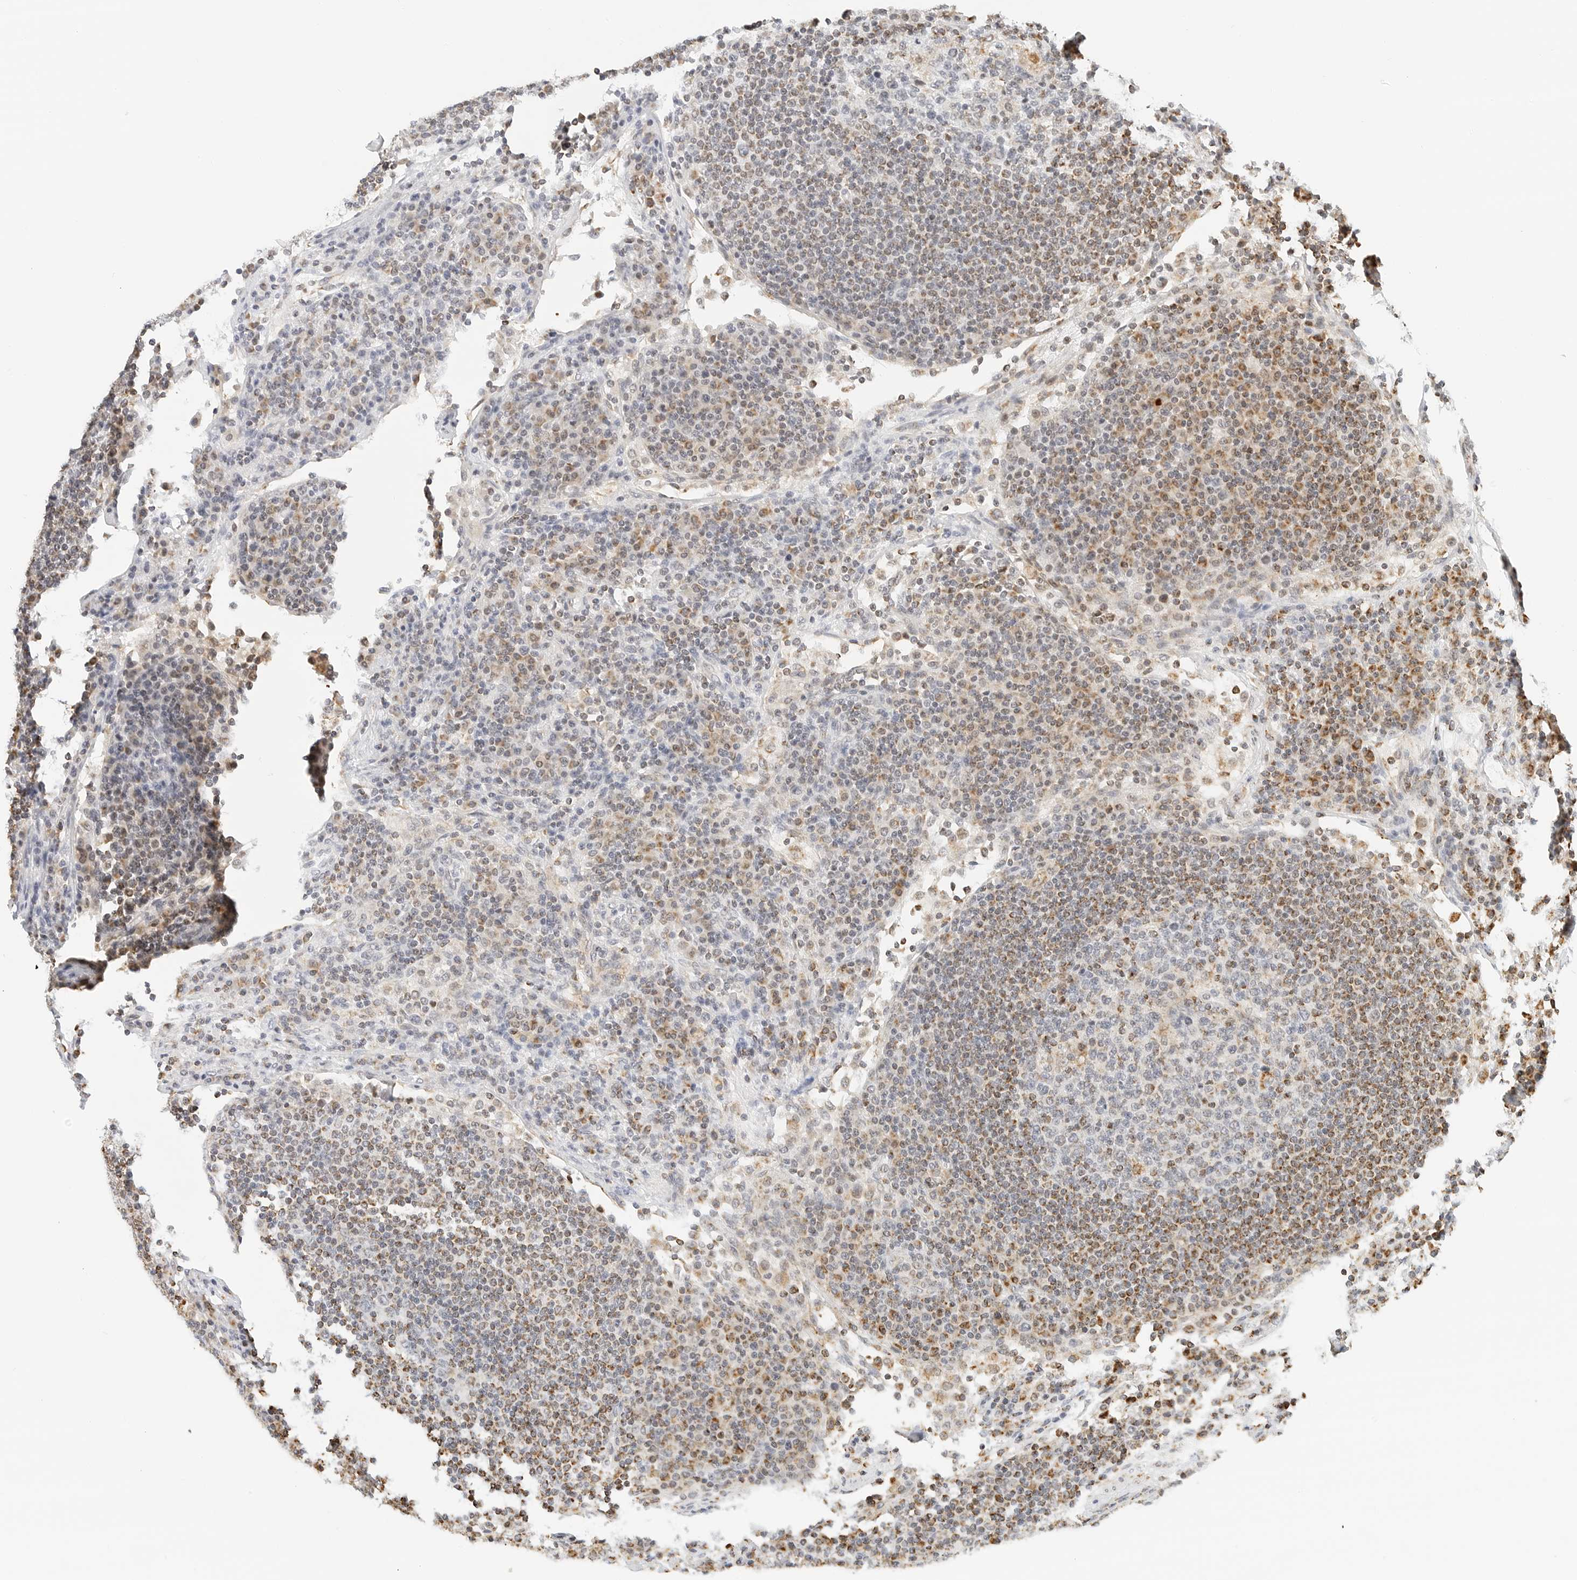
{"staining": {"intensity": "moderate", "quantity": "<25%", "location": "cytoplasmic/membranous"}, "tissue": "lymph node", "cell_type": "Germinal center cells", "image_type": "normal", "snomed": [{"axis": "morphology", "description": "Normal tissue, NOS"}, {"axis": "topography", "description": "Lymph node"}], "caption": "Immunohistochemistry (IHC) image of normal lymph node: human lymph node stained using immunohistochemistry shows low levels of moderate protein expression localized specifically in the cytoplasmic/membranous of germinal center cells, appearing as a cytoplasmic/membranous brown color.", "gene": "ATL1", "patient": {"sex": "female", "age": 53}}